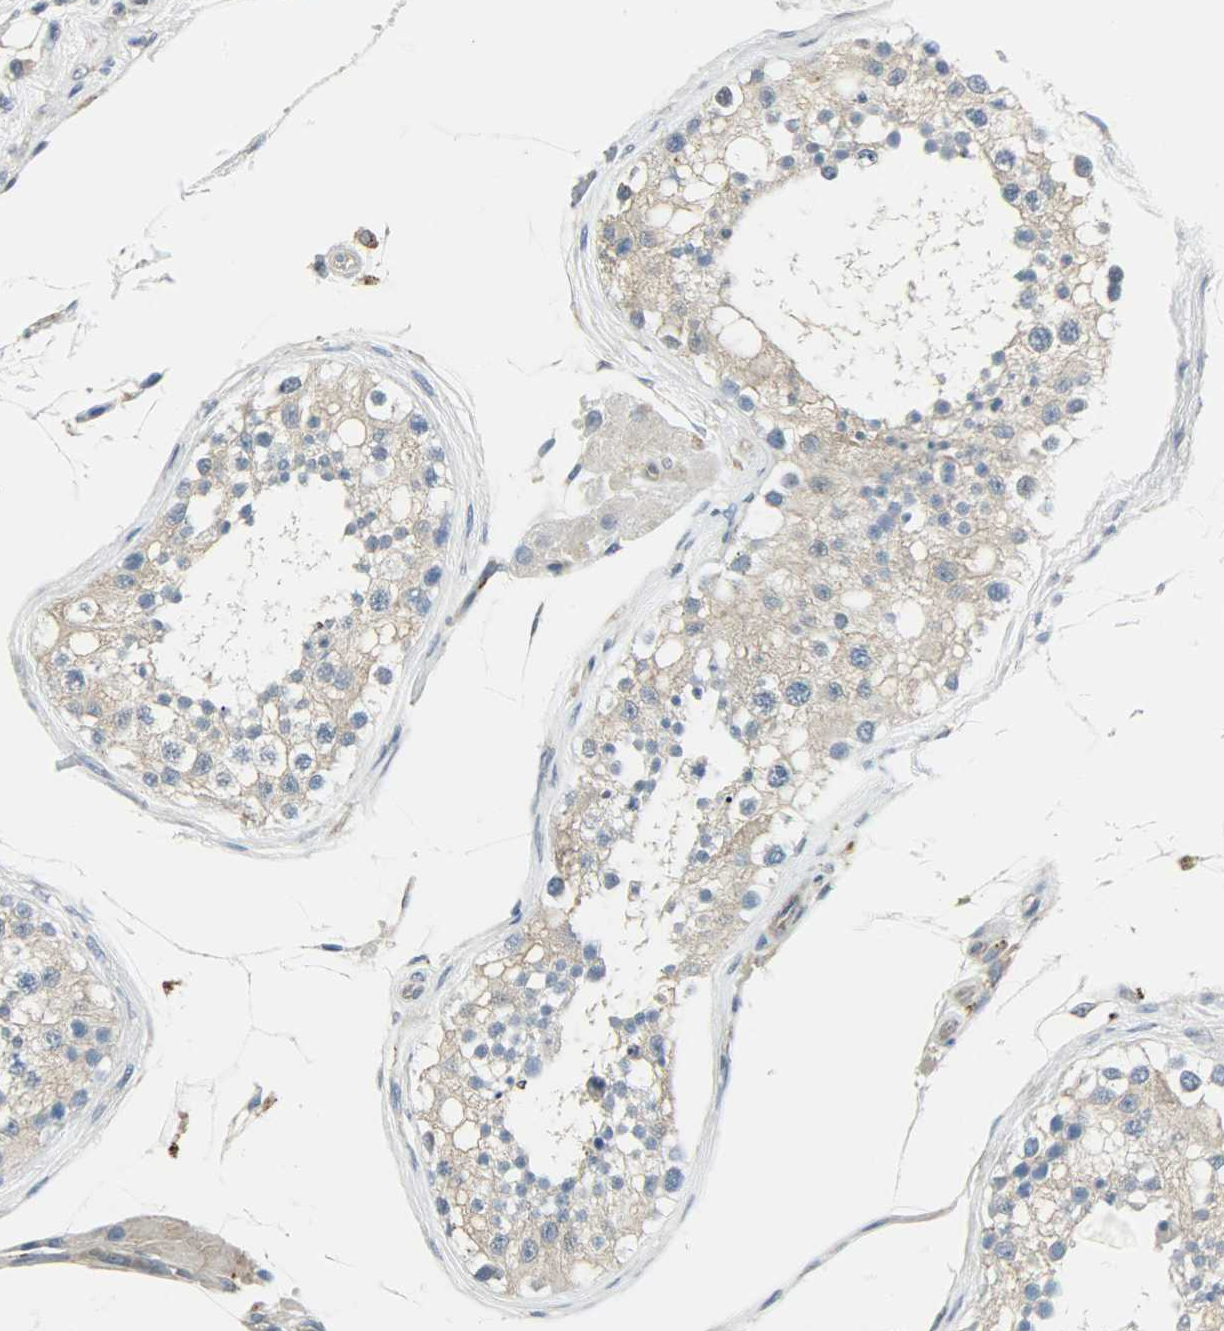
{"staining": {"intensity": "weak", "quantity": ">75%", "location": "cytoplasmic/membranous"}, "tissue": "testis", "cell_type": "Cells in seminiferous ducts", "image_type": "normal", "snomed": [{"axis": "morphology", "description": "Normal tissue, NOS"}, {"axis": "topography", "description": "Testis"}], "caption": "Immunohistochemical staining of normal testis demonstrates low levels of weak cytoplasmic/membranous staining in approximately >75% of cells in seminiferous ducts.", "gene": "CD4", "patient": {"sex": "male", "age": 68}}